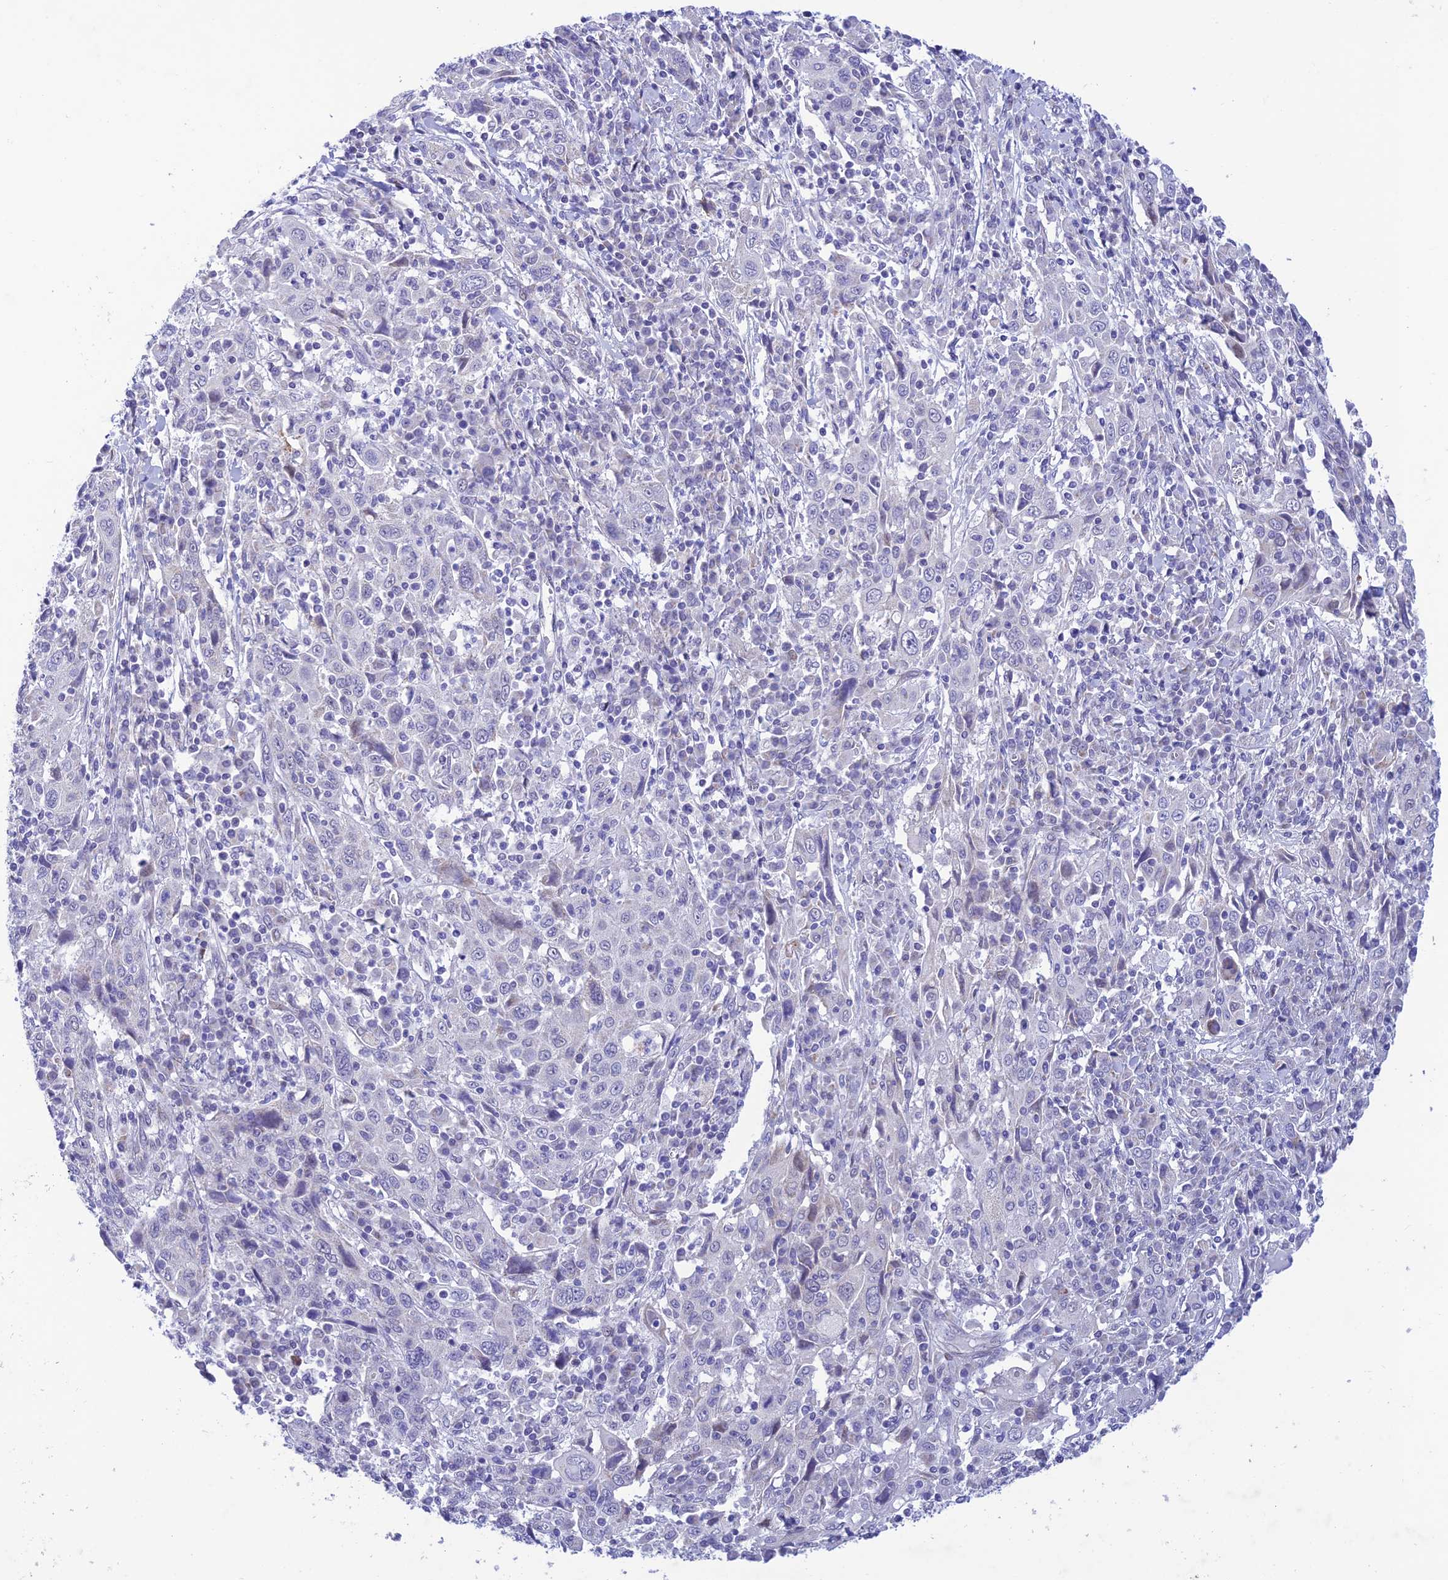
{"staining": {"intensity": "negative", "quantity": "none", "location": "none"}, "tissue": "cervical cancer", "cell_type": "Tumor cells", "image_type": "cancer", "snomed": [{"axis": "morphology", "description": "Squamous cell carcinoma, NOS"}, {"axis": "topography", "description": "Cervix"}], "caption": "An IHC photomicrograph of cervical squamous cell carcinoma is shown. There is no staining in tumor cells of cervical squamous cell carcinoma.", "gene": "WDR55", "patient": {"sex": "female", "age": 46}}